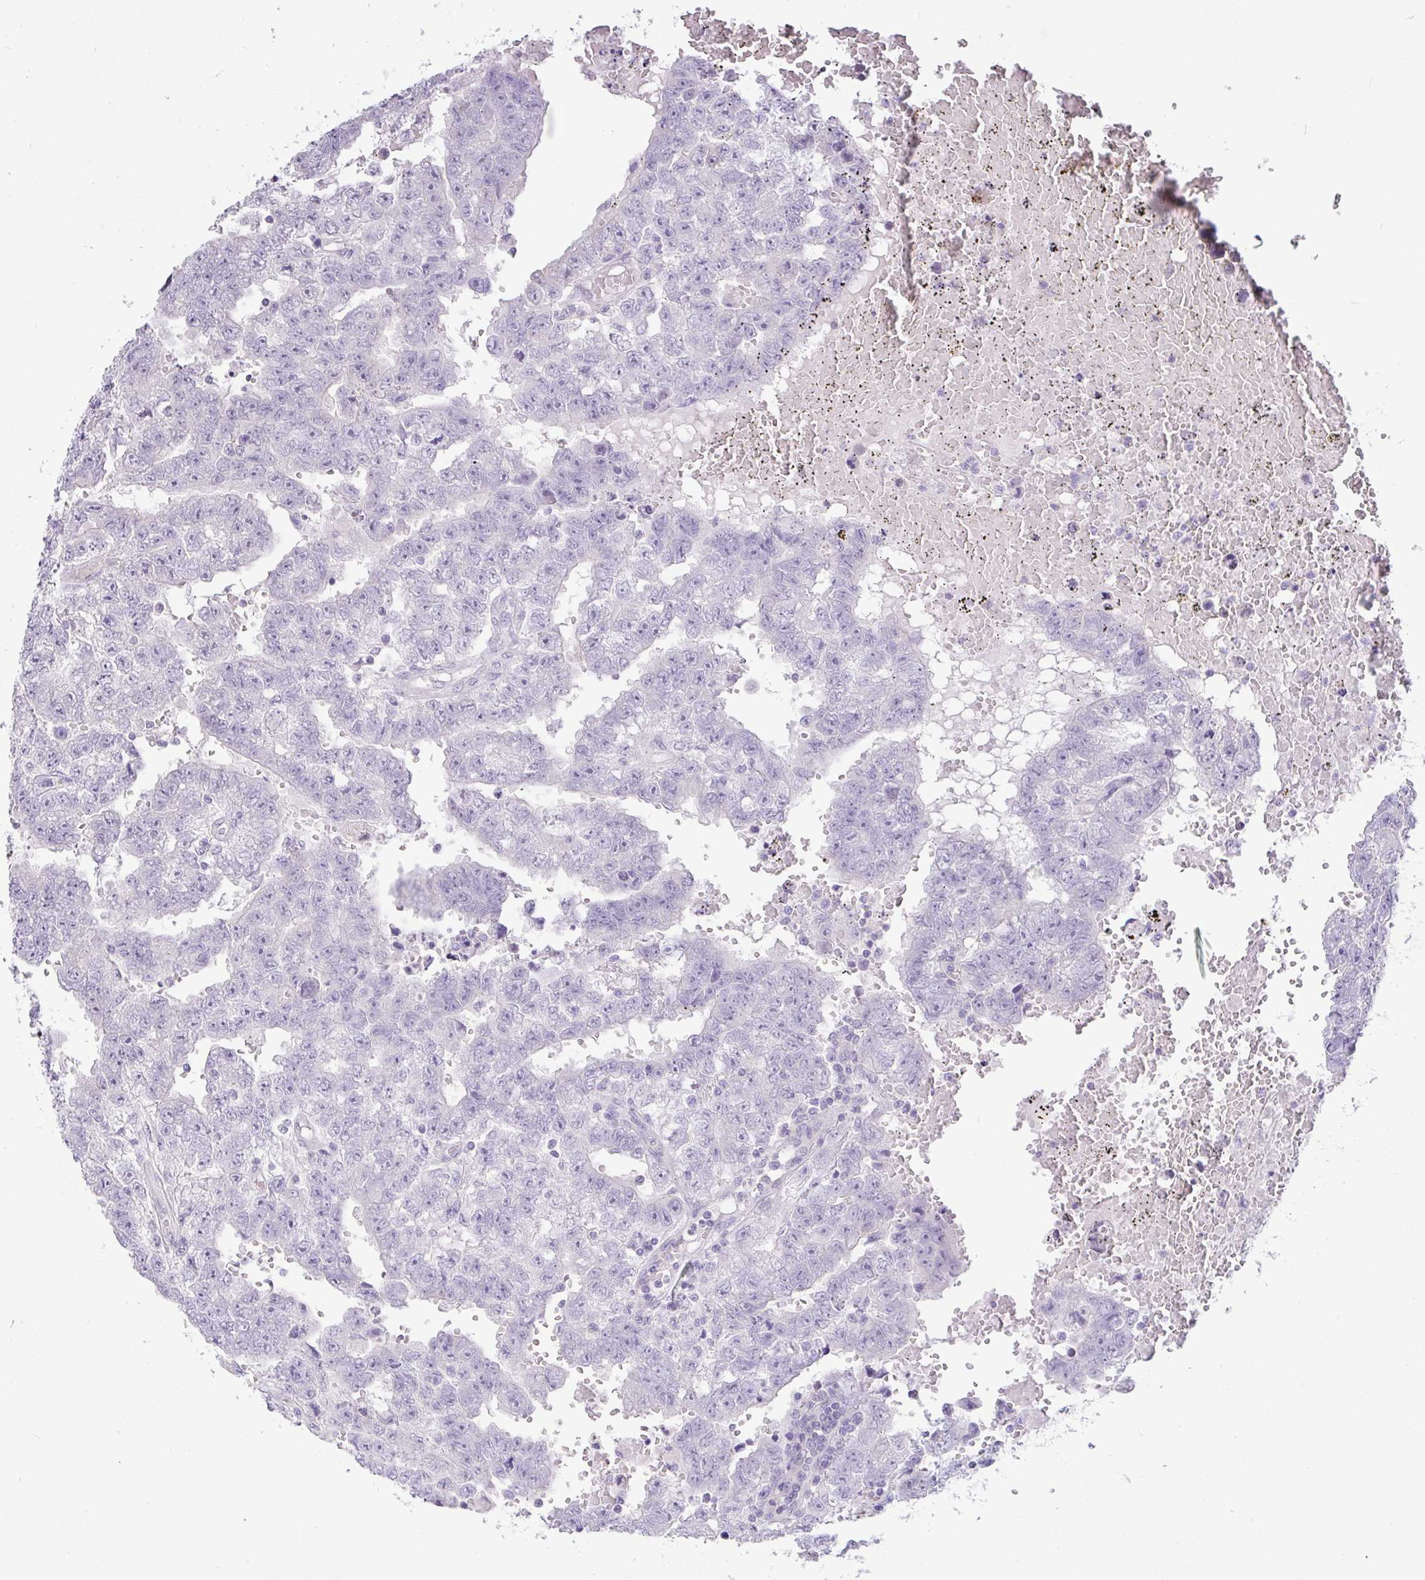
{"staining": {"intensity": "negative", "quantity": "none", "location": "none"}, "tissue": "testis cancer", "cell_type": "Tumor cells", "image_type": "cancer", "snomed": [{"axis": "morphology", "description": "Carcinoma, Embryonal, NOS"}, {"axis": "topography", "description": "Testis"}], "caption": "Protein analysis of embryonal carcinoma (testis) shows no significant positivity in tumor cells.", "gene": "LIPE", "patient": {"sex": "male", "age": 25}}